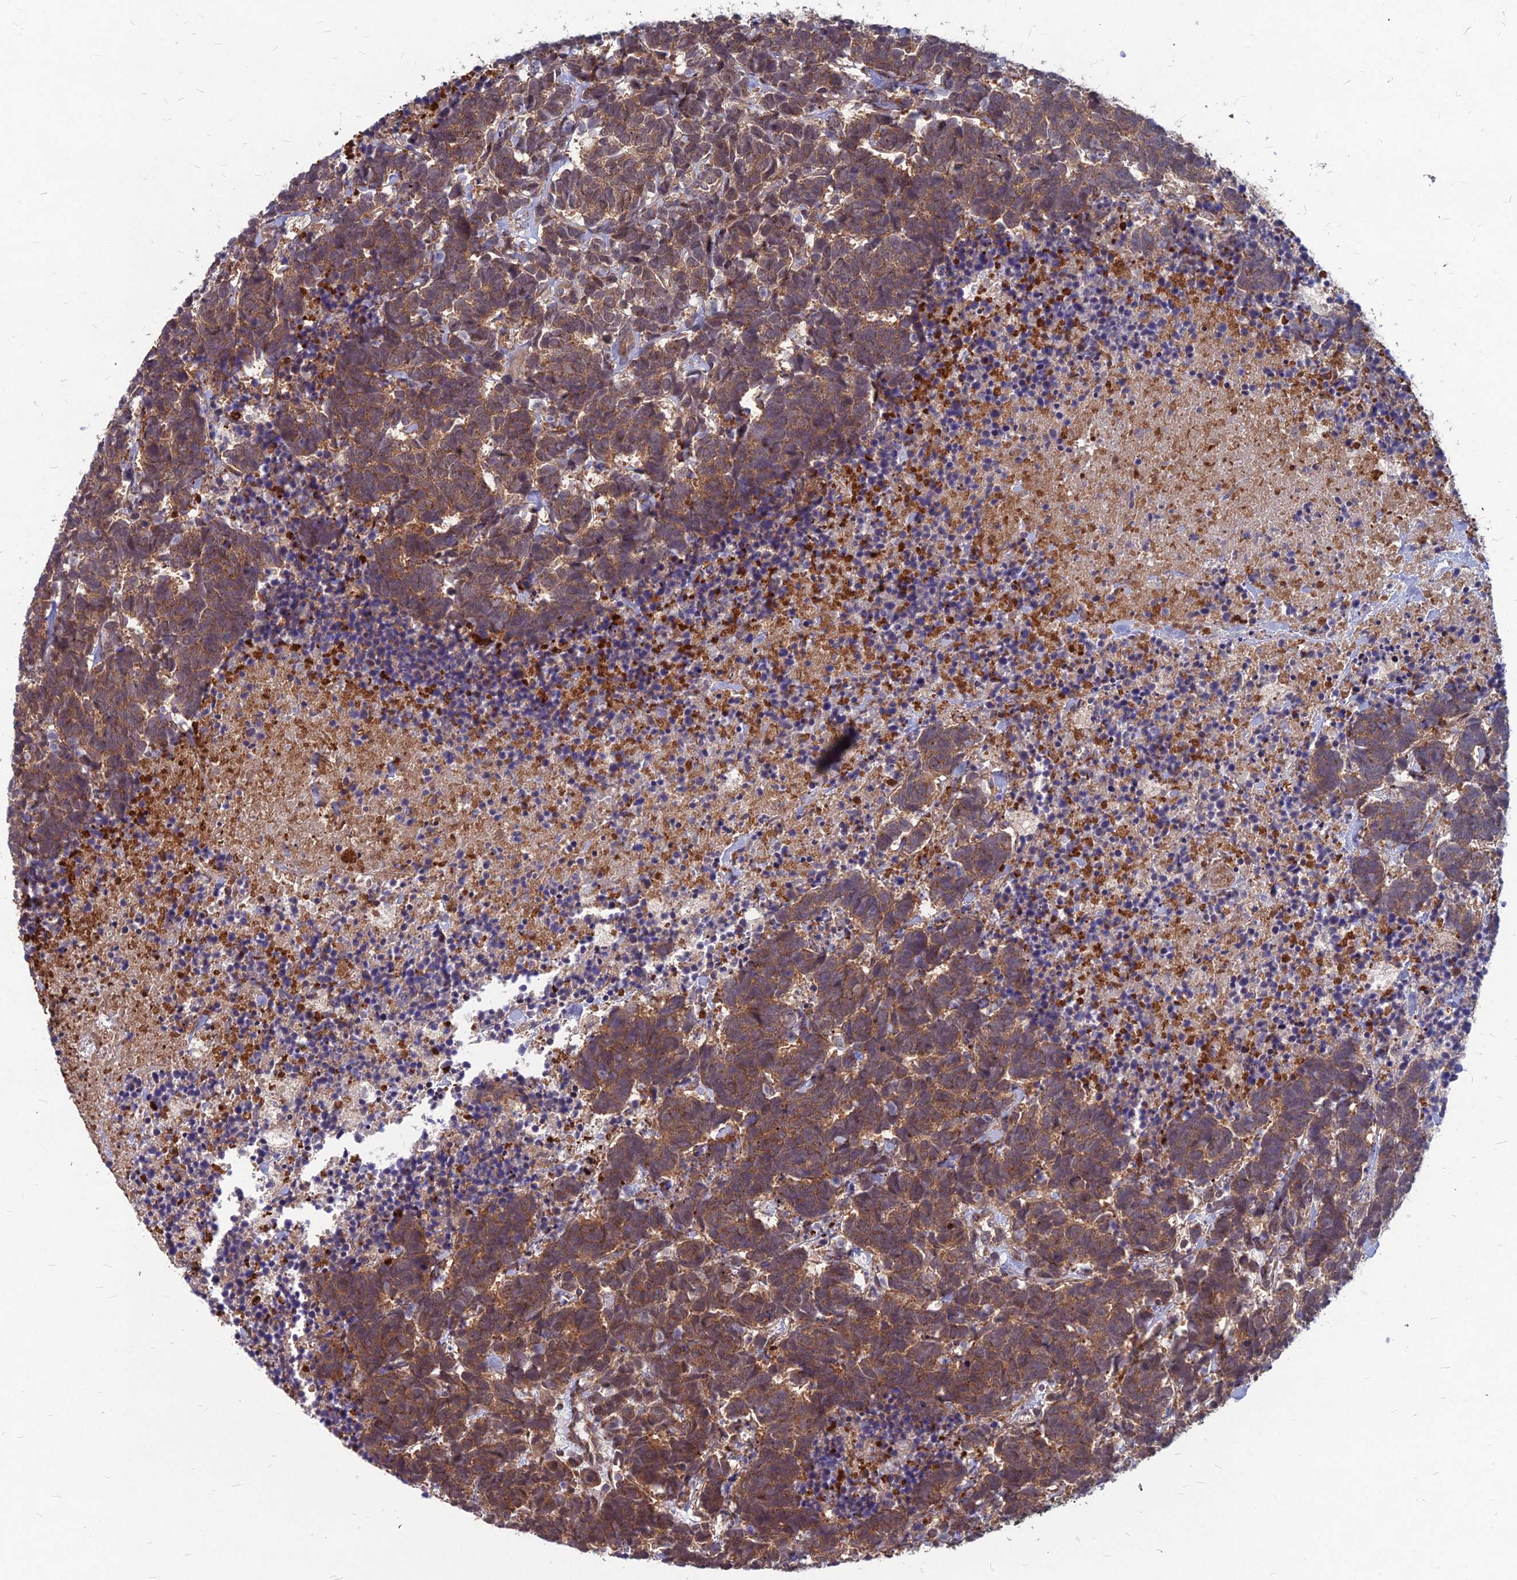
{"staining": {"intensity": "moderate", "quantity": ">75%", "location": "cytoplasmic/membranous"}, "tissue": "carcinoid", "cell_type": "Tumor cells", "image_type": "cancer", "snomed": [{"axis": "morphology", "description": "Carcinoma, NOS"}, {"axis": "morphology", "description": "Carcinoid, malignant, NOS"}, {"axis": "topography", "description": "Prostate"}], "caption": "Moderate cytoplasmic/membranous expression for a protein is appreciated in approximately >75% of tumor cells of carcinoma using immunohistochemistry.", "gene": "MFSD8", "patient": {"sex": "male", "age": 57}}